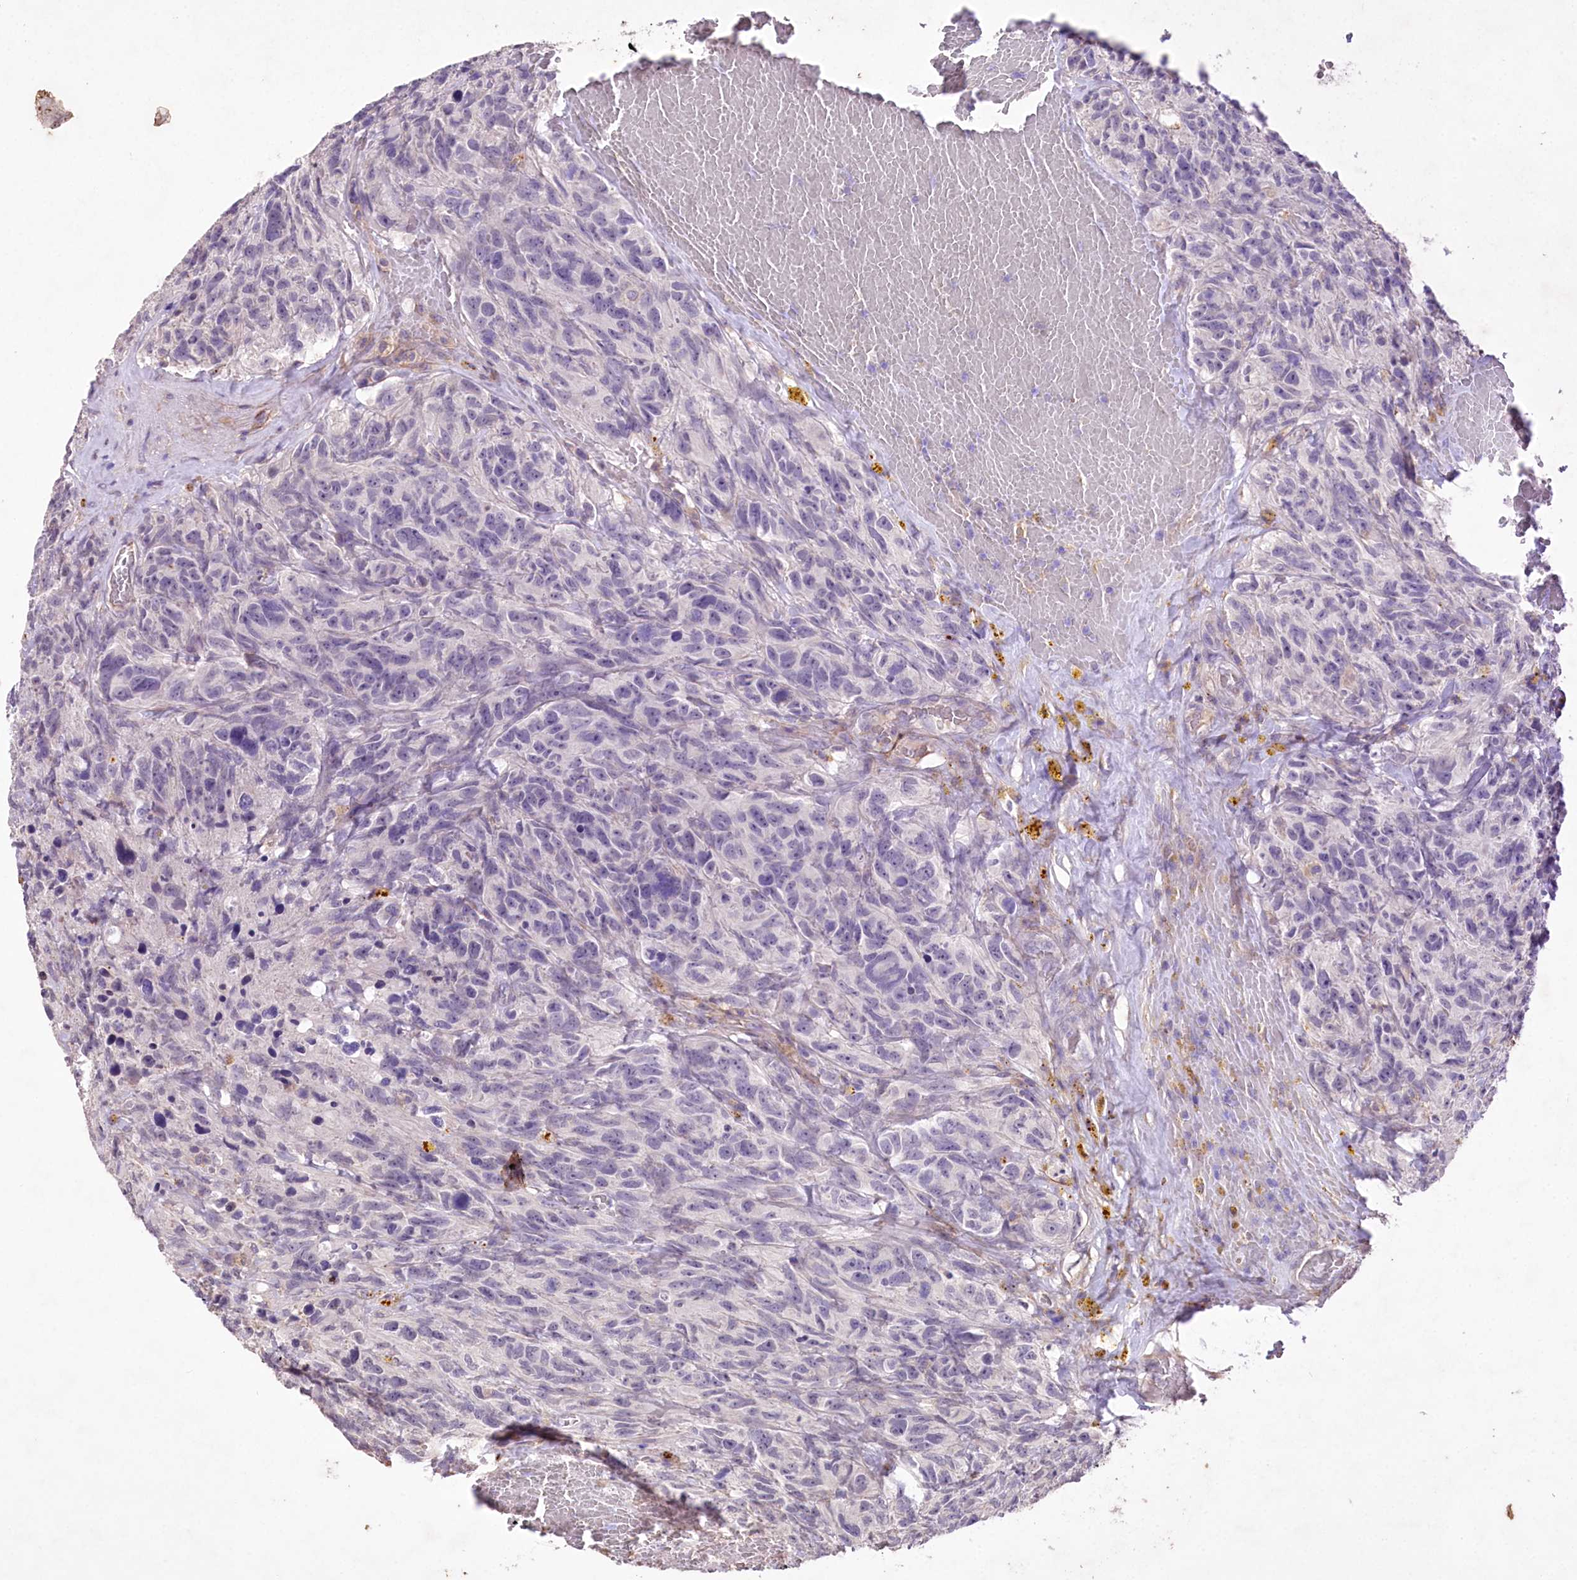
{"staining": {"intensity": "negative", "quantity": "none", "location": "none"}, "tissue": "glioma", "cell_type": "Tumor cells", "image_type": "cancer", "snomed": [{"axis": "morphology", "description": "Glioma, malignant, High grade"}, {"axis": "topography", "description": "Brain"}], "caption": "This is a micrograph of immunohistochemistry staining of glioma, which shows no staining in tumor cells. (Immunohistochemistry (ihc), brightfield microscopy, high magnification).", "gene": "ENPP1", "patient": {"sex": "male", "age": 69}}